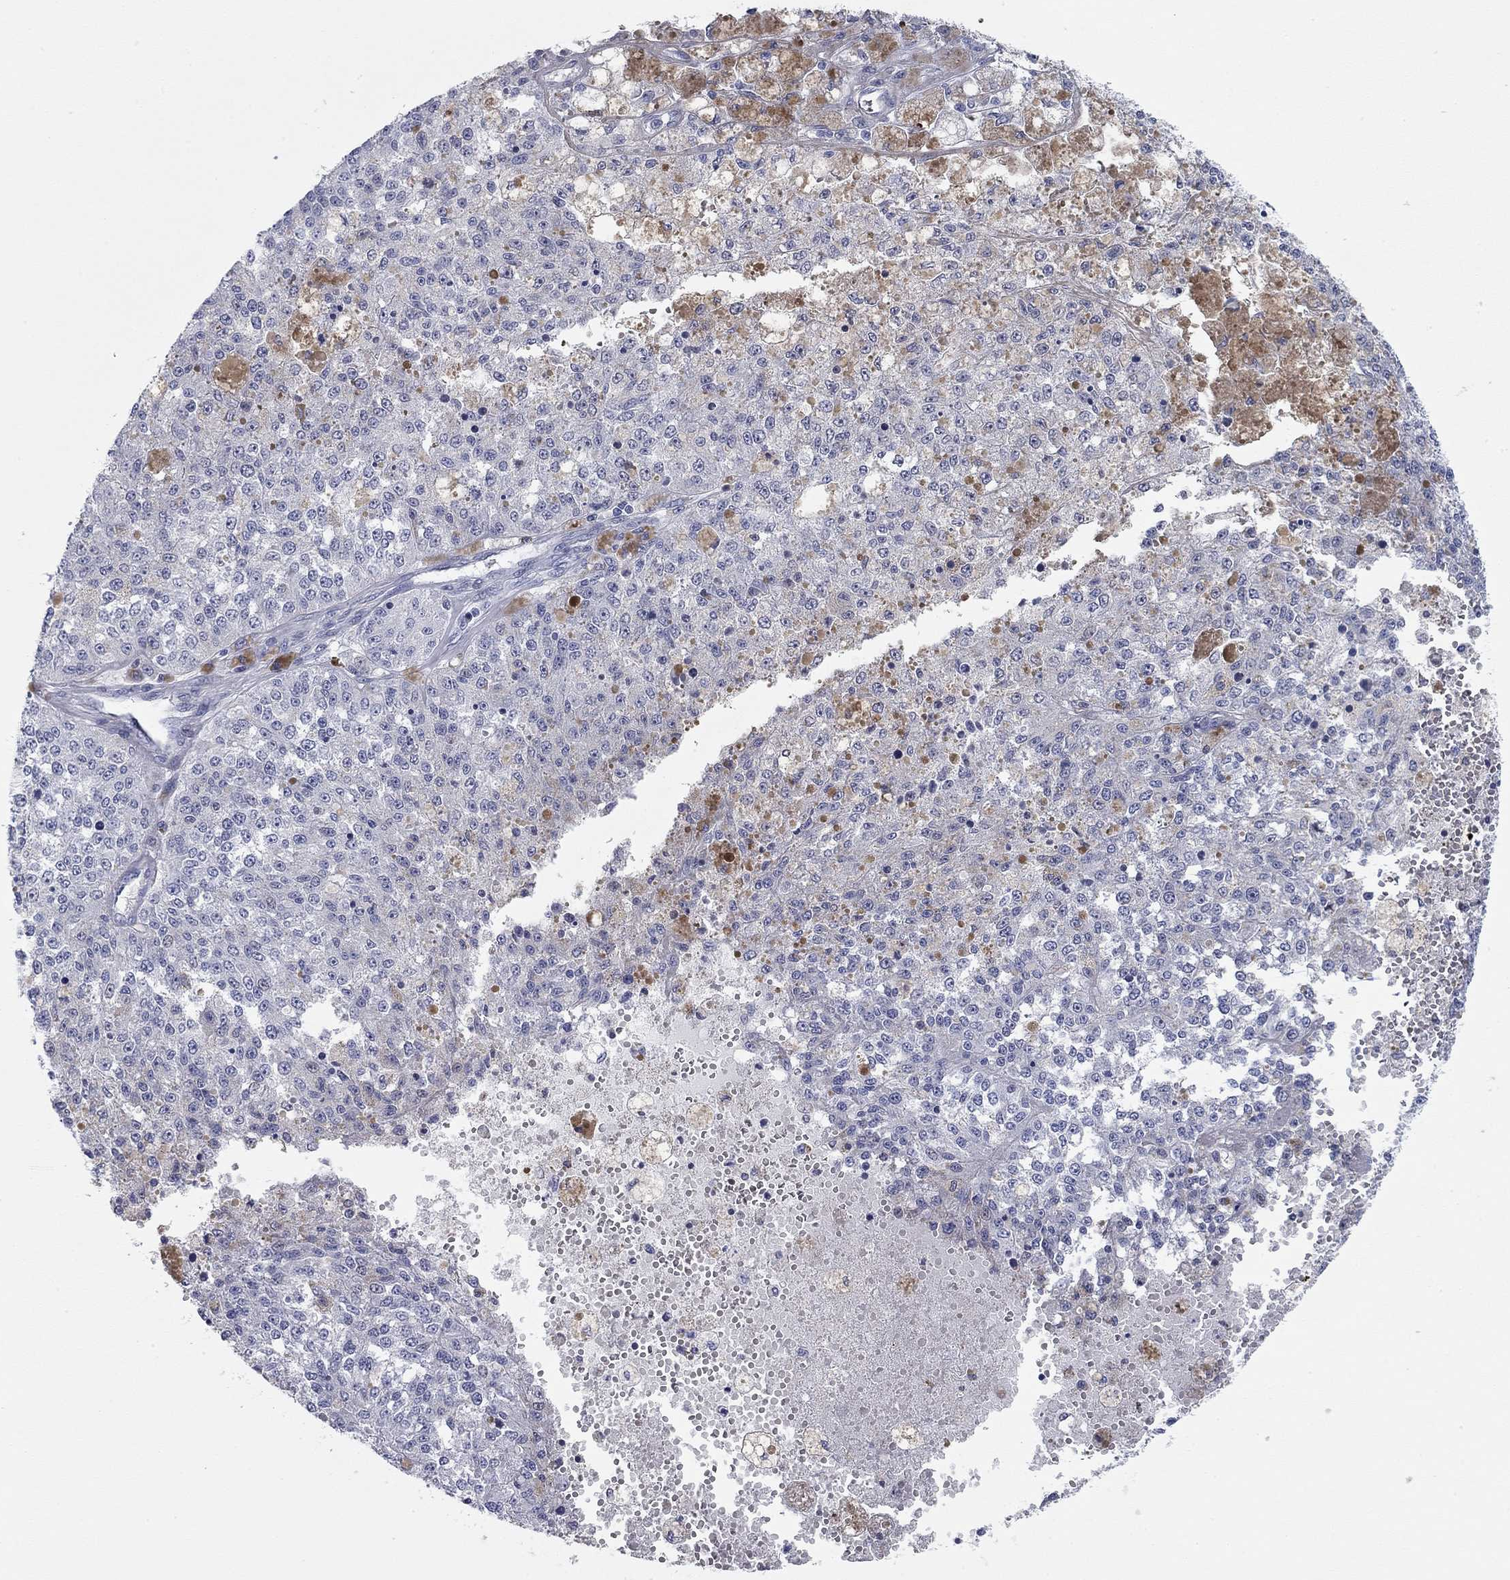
{"staining": {"intensity": "negative", "quantity": "none", "location": "none"}, "tissue": "melanoma", "cell_type": "Tumor cells", "image_type": "cancer", "snomed": [{"axis": "morphology", "description": "Malignant melanoma, Metastatic site"}, {"axis": "topography", "description": "Lymph node"}], "caption": "The IHC histopathology image has no significant expression in tumor cells of malignant melanoma (metastatic site) tissue.", "gene": "CHI3L2", "patient": {"sex": "female", "age": 64}}